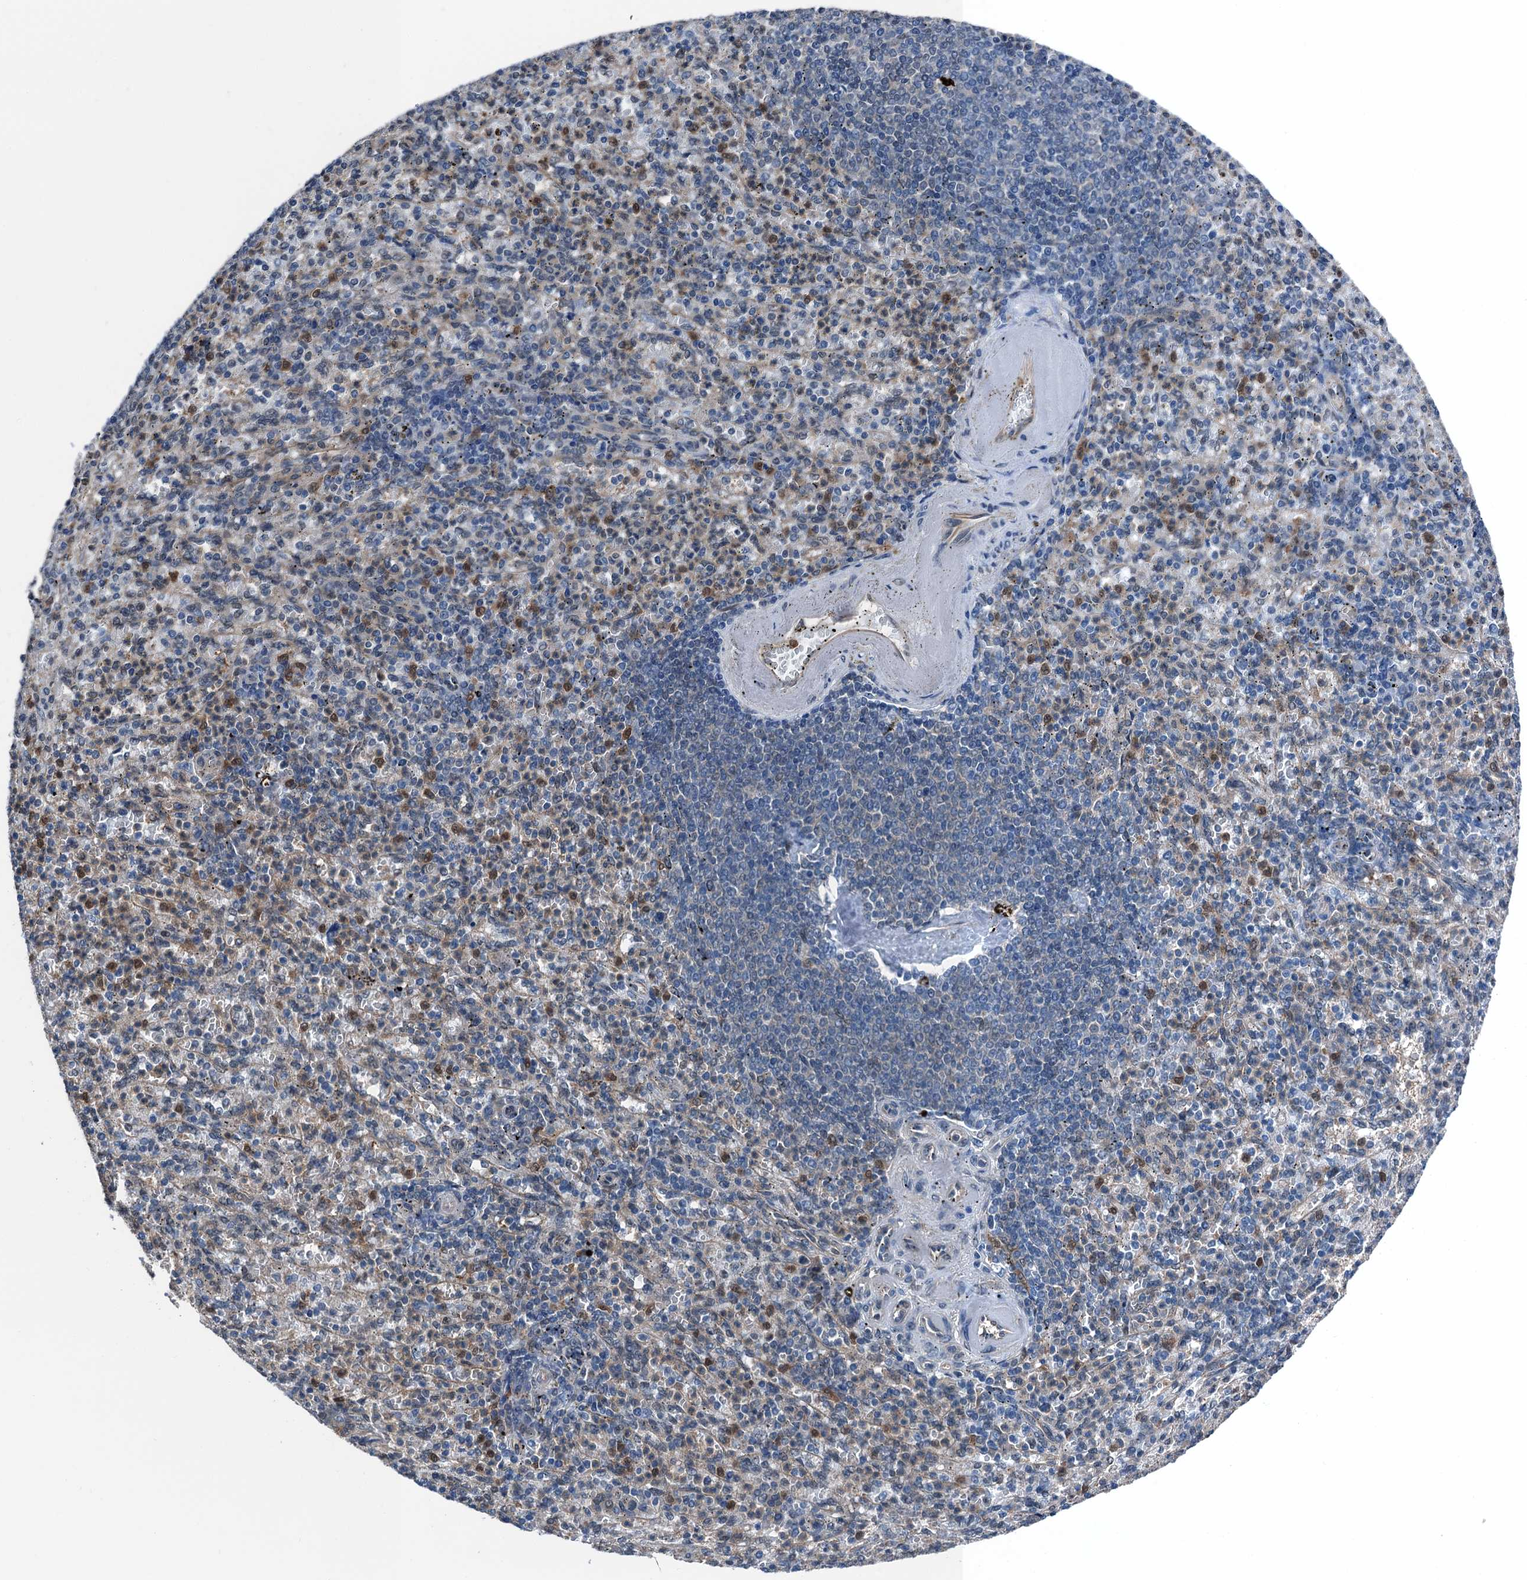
{"staining": {"intensity": "moderate", "quantity": "<25%", "location": "cytoplasmic/membranous,nuclear"}, "tissue": "spleen", "cell_type": "Cells in red pulp", "image_type": "normal", "snomed": [{"axis": "morphology", "description": "Normal tissue, NOS"}, {"axis": "topography", "description": "Spleen"}], "caption": "Immunohistochemical staining of unremarkable spleen displays moderate cytoplasmic/membranous,nuclear protein expression in about <25% of cells in red pulp.", "gene": "RNH1", "patient": {"sex": "female", "age": 74}}